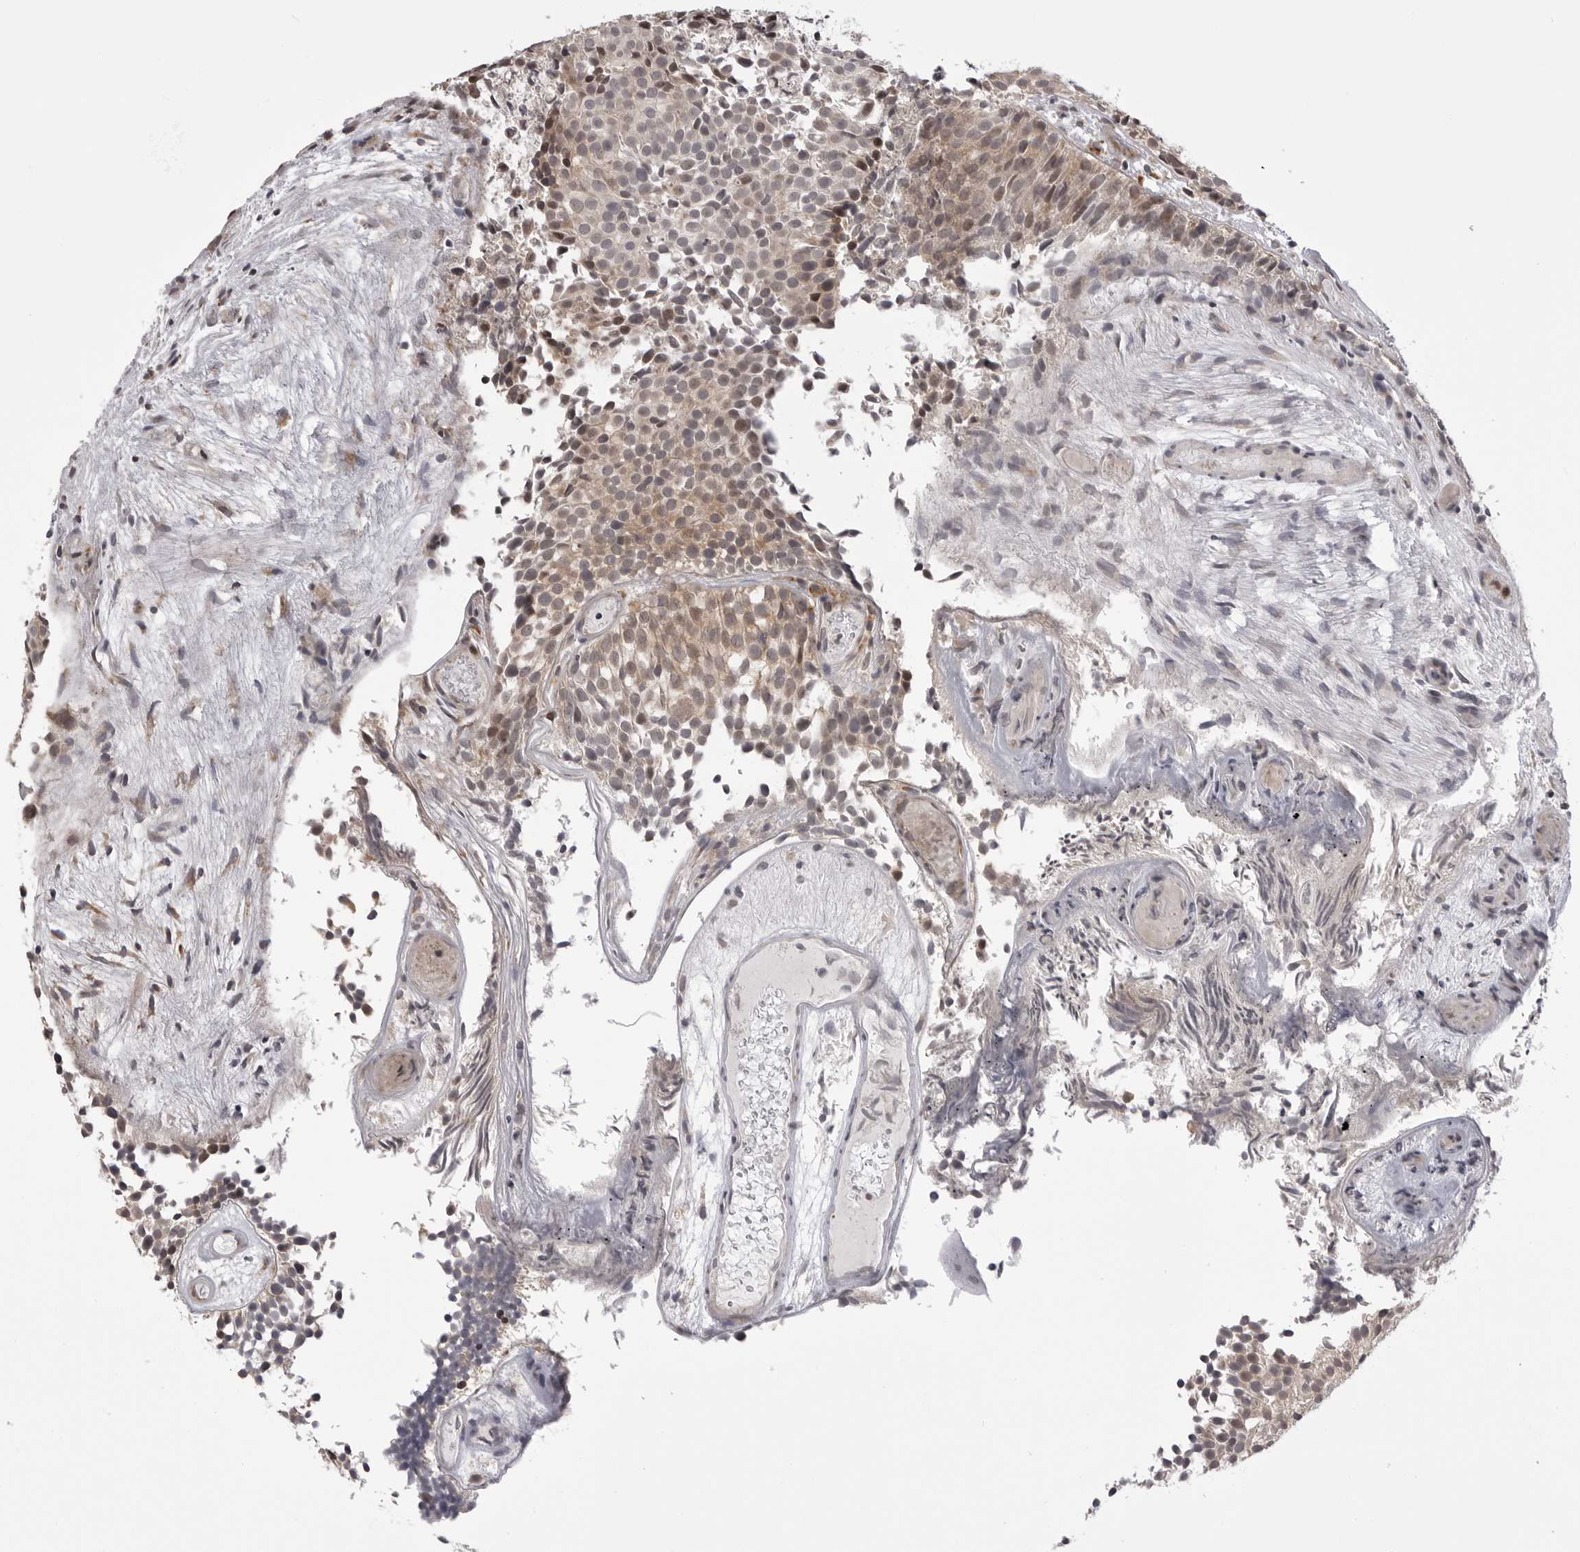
{"staining": {"intensity": "weak", "quantity": ">75%", "location": "cytoplasmic/membranous,nuclear"}, "tissue": "urothelial cancer", "cell_type": "Tumor cells", "image_type": "cancer", "snomed": [{"axis": "morphology", "description": "Urothelial carcinoma, Low grade"}, {"axis": "topography", "description": "Urinary bladder"}], "caption": "Approximately >75% of tumor cells in urothelial cancer display weak cytoplasmic/membranous and nuclear protein positivity as visualized by brown immunohistochemical staining.", "gene": "PTK2B", "patient": {"sex": "male", "age": 86}}